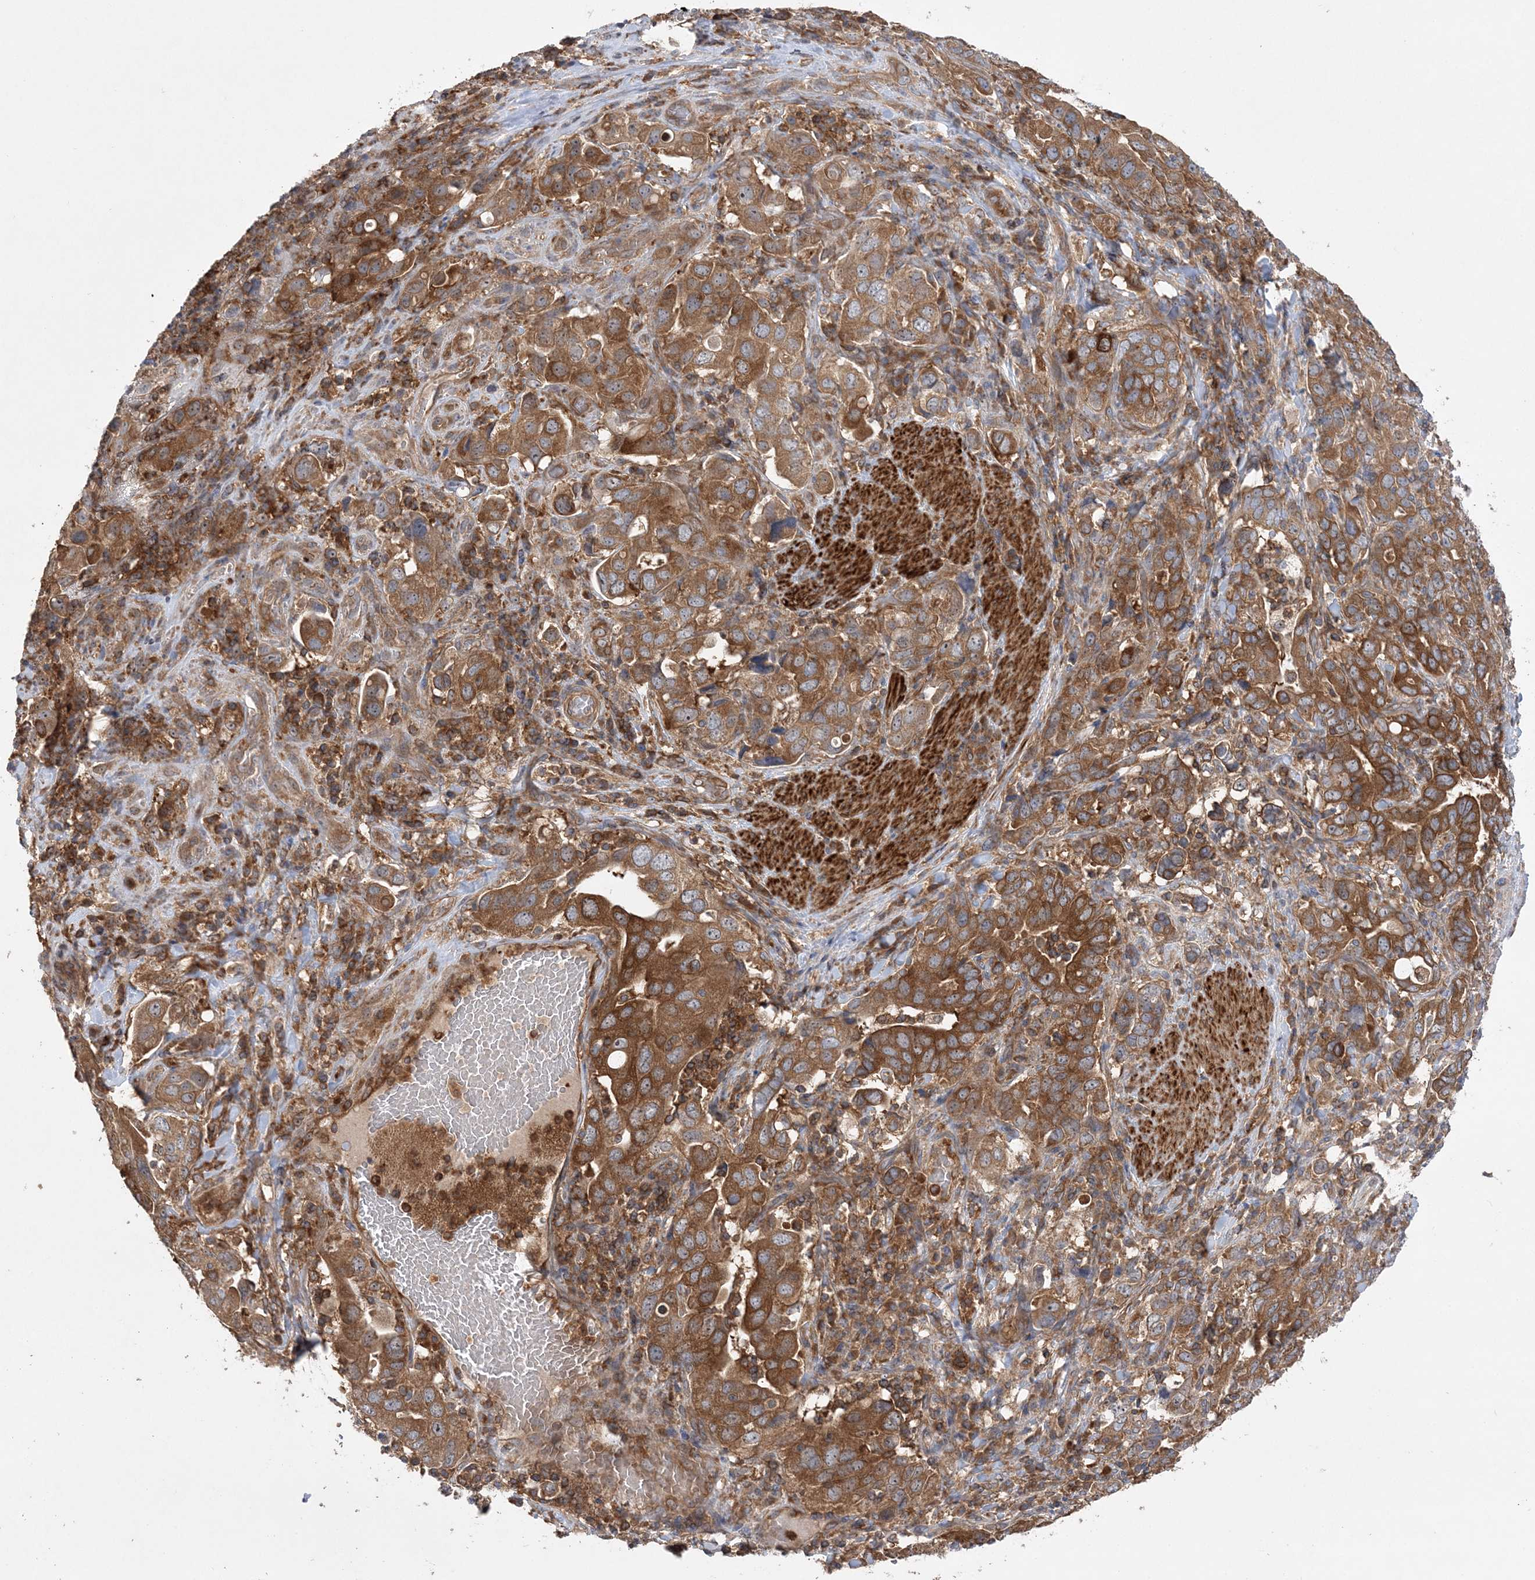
{"staining": {"intensity": "moderate", "quantity": ">75%", "location": "cytoplasmic/membranous"}, "tissue": "stomach cancer", "cell_type": "Tumor cells", "image_type": "cancer", "snomed": [{"axis": "morphology", "description": "Adenocarcinoma, NOS"}, {"axis": "topography", "description": "Stomach, upper"}], "caption": "Tumor cells display medium levels of moderate cytoplasmic/membranous positivity in about >75% of cells in stomach cancer.", "gene": "ACAP2", "patient": {"sex": "male", "age": 62}}